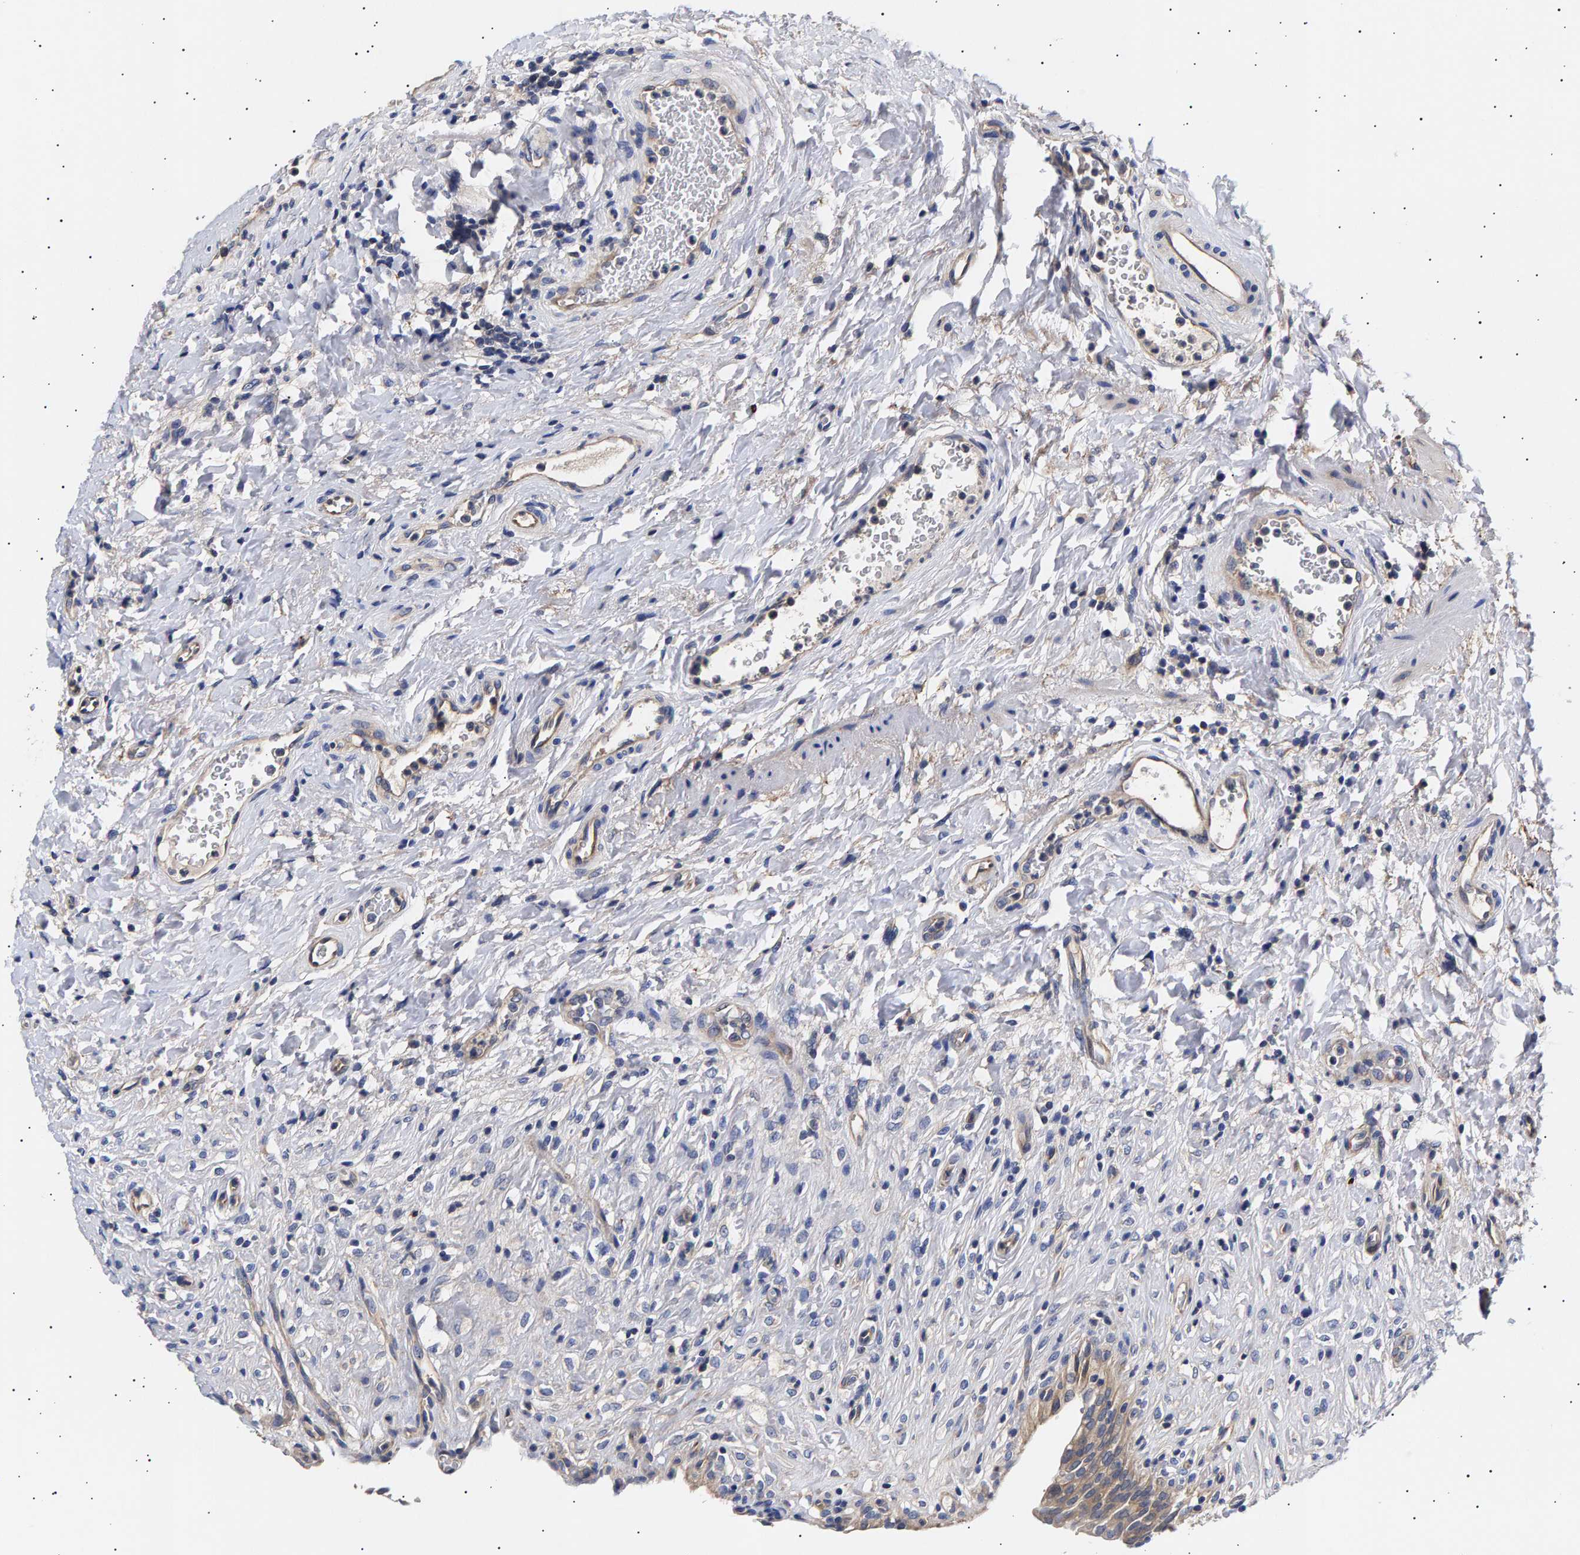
{"staining": {"intensity": "moderate", "quantity": "25%-75%", "location": "cytoplasmic/membranous"}, "tissue": "urinary bladder", "cell_type": "Urothelial cells", "image_type": "normal", "snomed": [{"axis": "morphology", "description": "Urothelial carcinoma, High grade"}, {"axis": "topography", "description": "Urinary bladder"}], "caption": "Moderate cytoplasmic/membranous protein expression is present in about 25%-75% of urothelial cells in urinary bladder. (Brightfield microscopy of DAB IHC at high magnification).", "gene": "ANKRD40", "patient": {"sex": "male", "age": 46}}